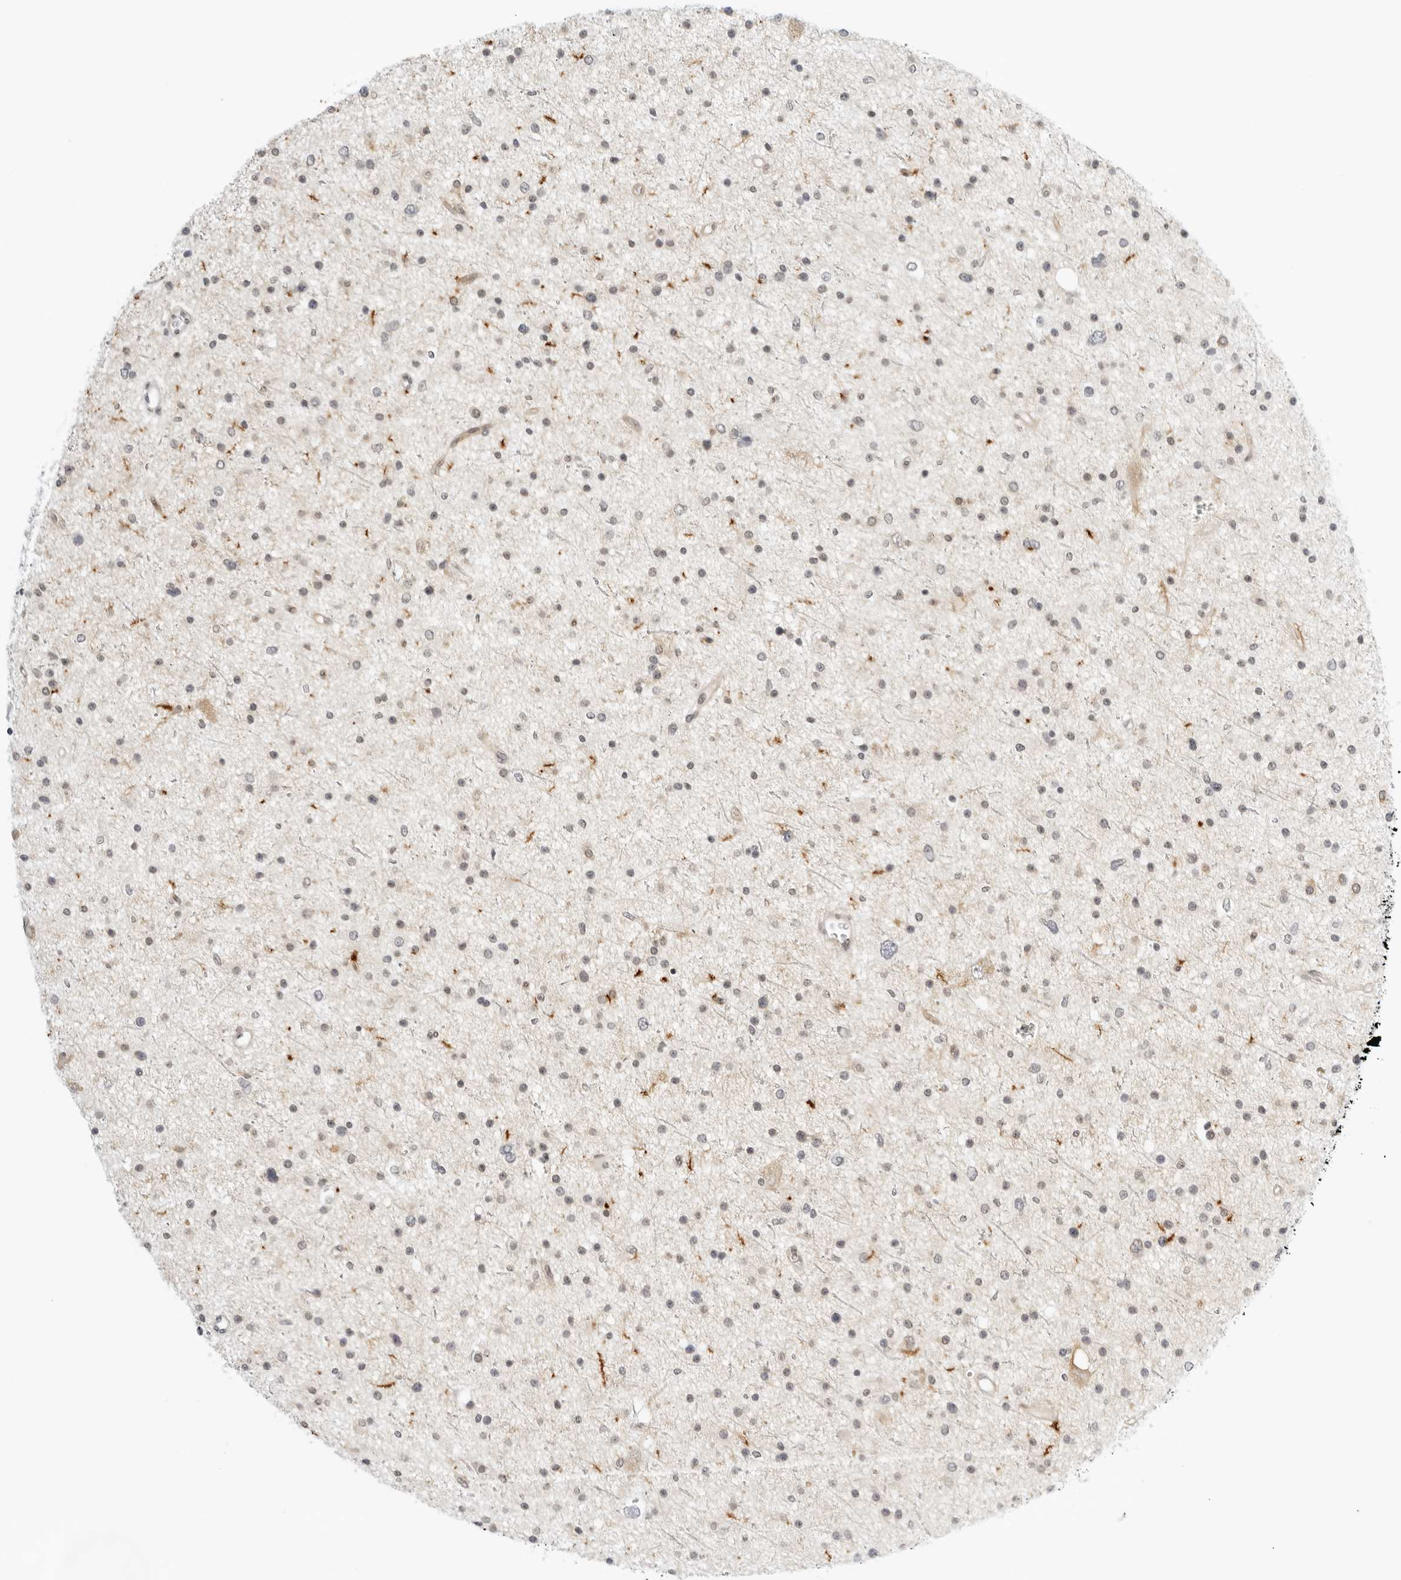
{"staining": {"intensity": "negative", "quantity": "none", "location": "none"}, "tissue": "glioma", "cell_type": "Tumor cells", "image_type": "cancer", "snomed": [{"axis": "morphology", "description": "Glioma, malignant, Low grade"}, {"axis": "topography", "description": "Brain"}], "caption": "Tumor cells are negative for protein expression in human glioma.", "gene": "OSCP1", "patient": {"sex": "female", "age": 37}}